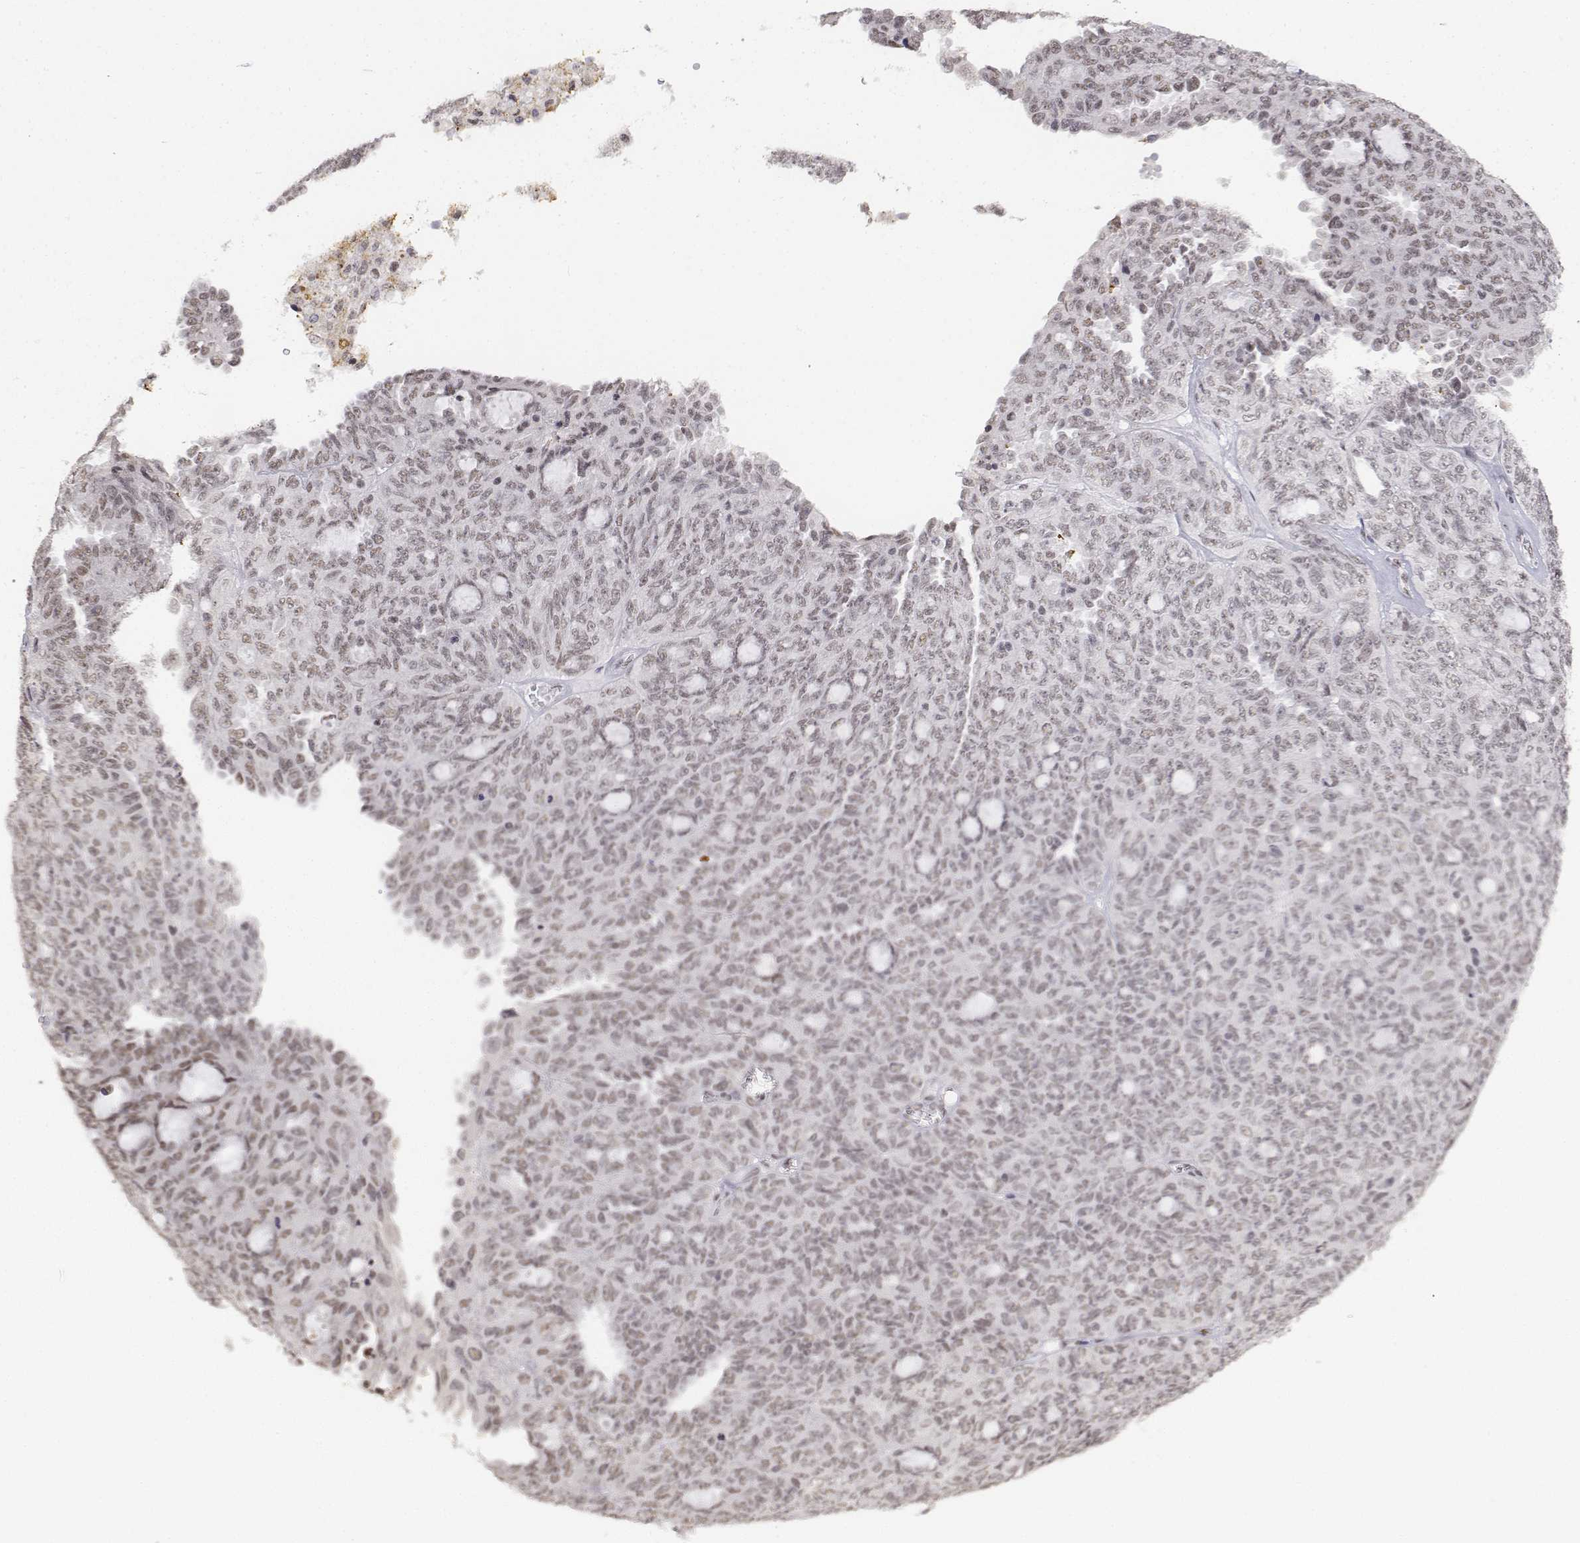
{"staining": {"intensity": "weak", "quantity": ">75%", "location": "nuclear"}, "tissue": "ovarian cancer", "cell_type": "Tumor cells", "image_type": "cancer", "snomed": [{"axis": "morphology", "description": "Cystadenocarcinoma, serous, NOS"}, {"axis": "topography", "description": "Ovary"}], "caption": "The photomicrograph reveals staining of serous cystadenocarcinoma (ovarian), revealing weak nuclear protein expression (brown color) within tumor cells.", "gene": "SETD1A", "patient": {"sex": "female", "age": 71}}